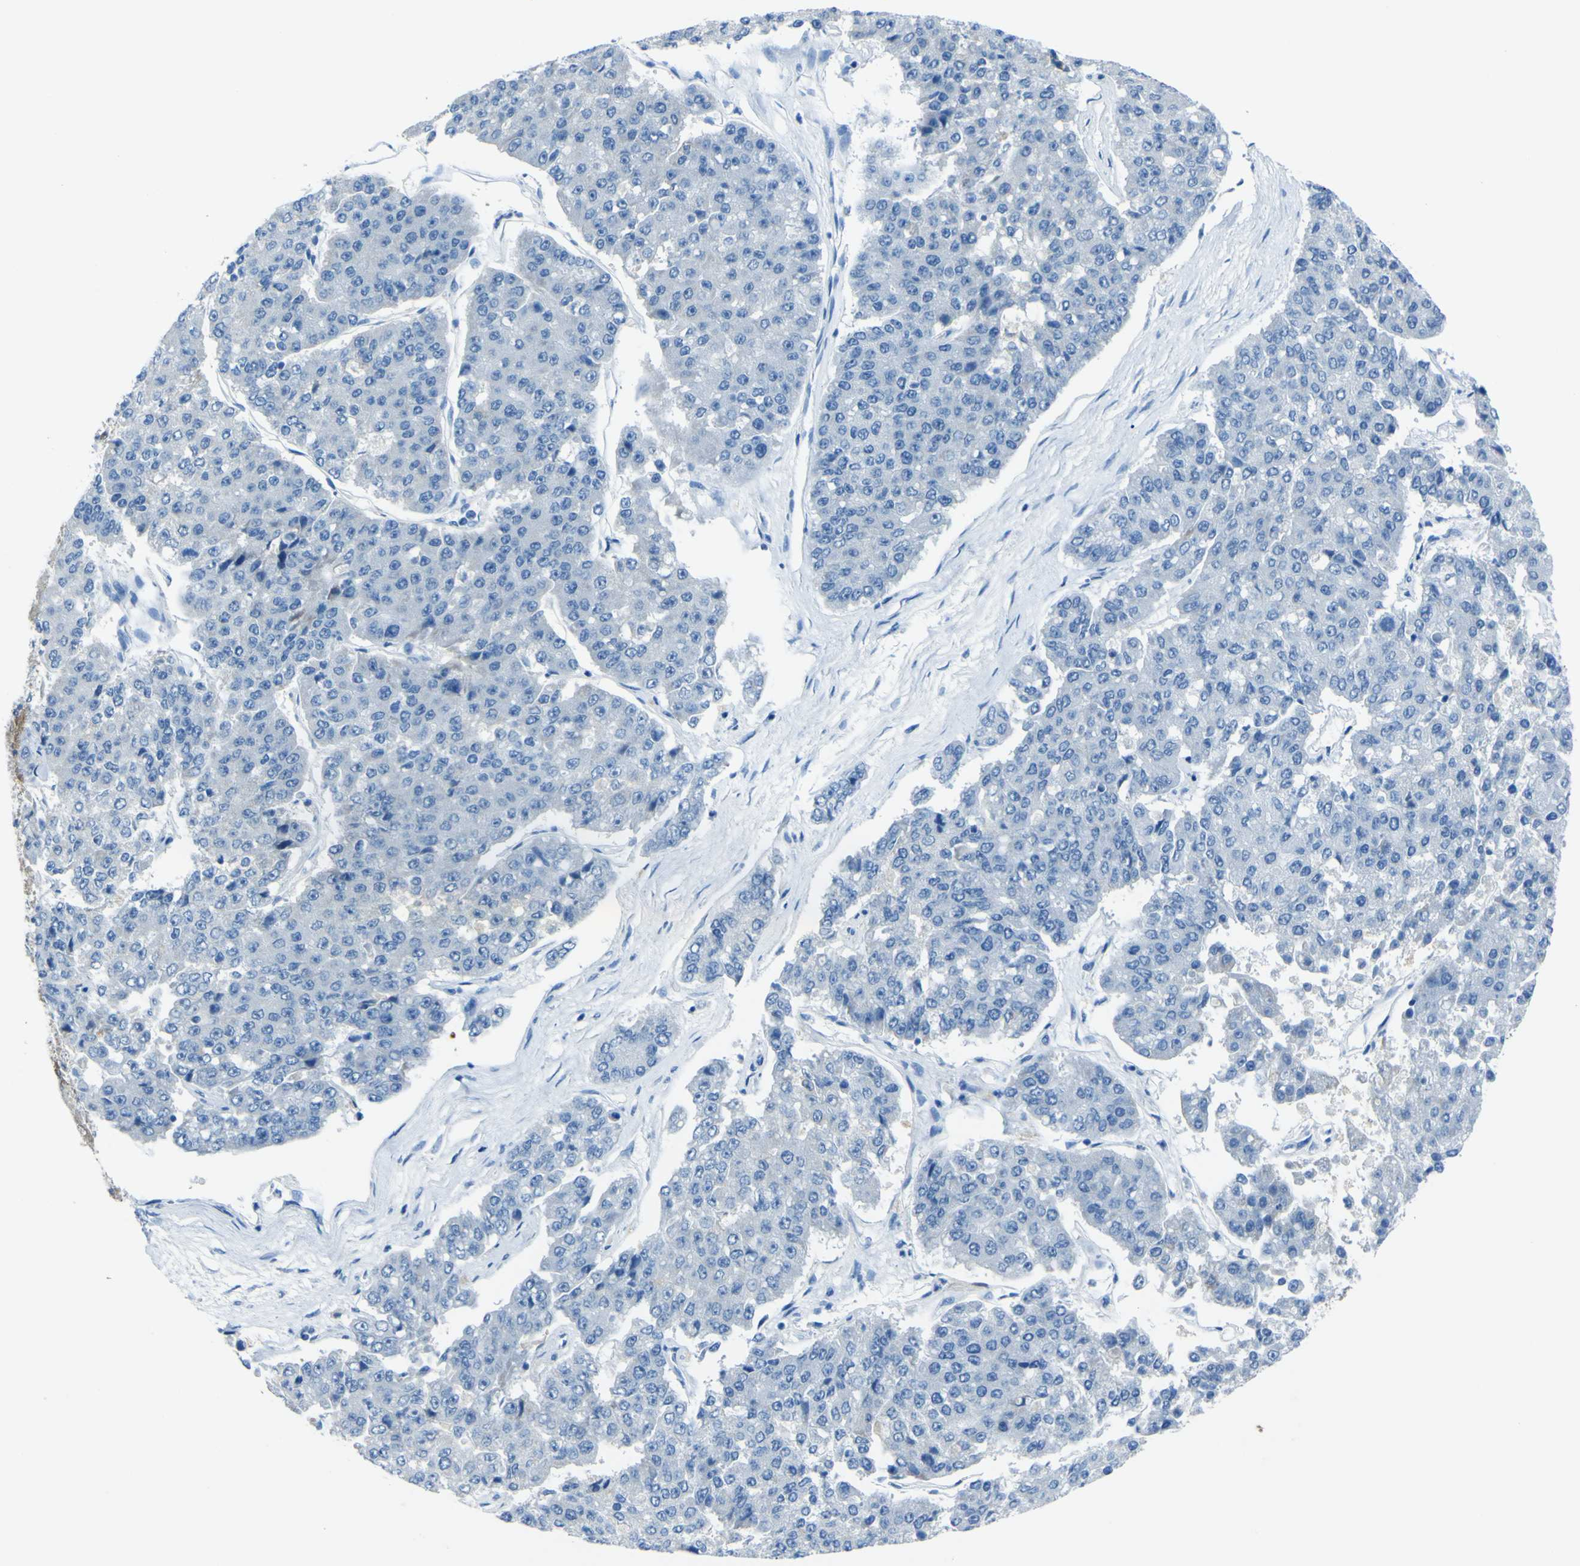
{"staining": {"intensity": "negative", "quantity": "none", "location": "none"}, "tissue": "pancreatic cancer", "cell_type": "Tumor cells", "image_type": "cancer", "snomed": [{"axis": "morphology", "description": "Adenocarcinoma, NOS"}, {"axis": "topography", "description": "Pancreas"}], "caption": "DAB immunohistochemical staining of human pancreatic adenocarcinoma demonstrates no significant positivity in tumor cells. Nuclei are stained in blue.", "gene": "PHKG1", "patient": {"sex": "male", "age": 50}}